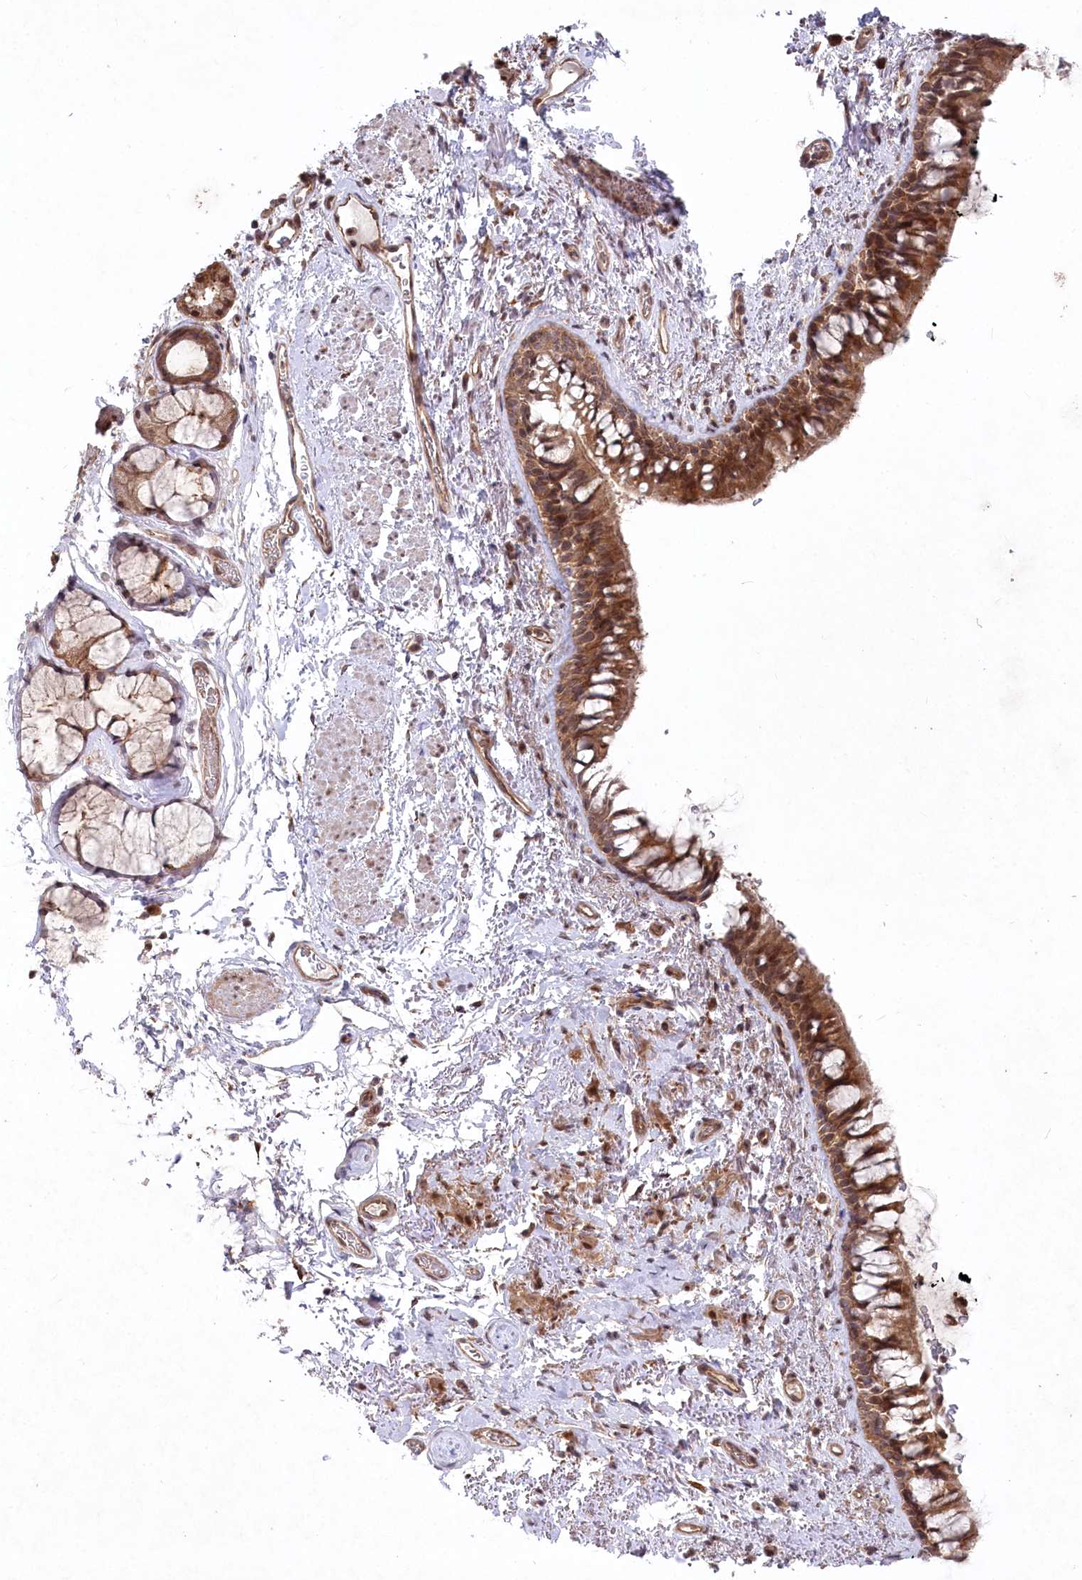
{"staining": {"intensity": "moderate", "quantity": ">75%", "location": "cytoplasmic/membranous"}, "tissue": "bronchus", "cell_type": "Respiratory epithelial cells", "image_type": "normal", "snomed": [{"axis": "morphology", "description": "Normal tissue, NOS"}, {"axis": "topography", "description": "Cartilage tissue"}, {"axis": "topography", "description": "Bronchus"}], "caption": "An immunohistochemistry (IHC) micrograph of benign tissue is shown. Protein staining in brown shows moderate cytoplasmic/membranous positivity in bronchus within respiratory epithelial cells. Using DAB (3,3'-diaminobenzidine) (brown) and hematoxylin (blue) stains, captured at high magnification using brightfield microscopy.", "gene": "PSMA1", "patient": {"sex": "female", "age": 73}}